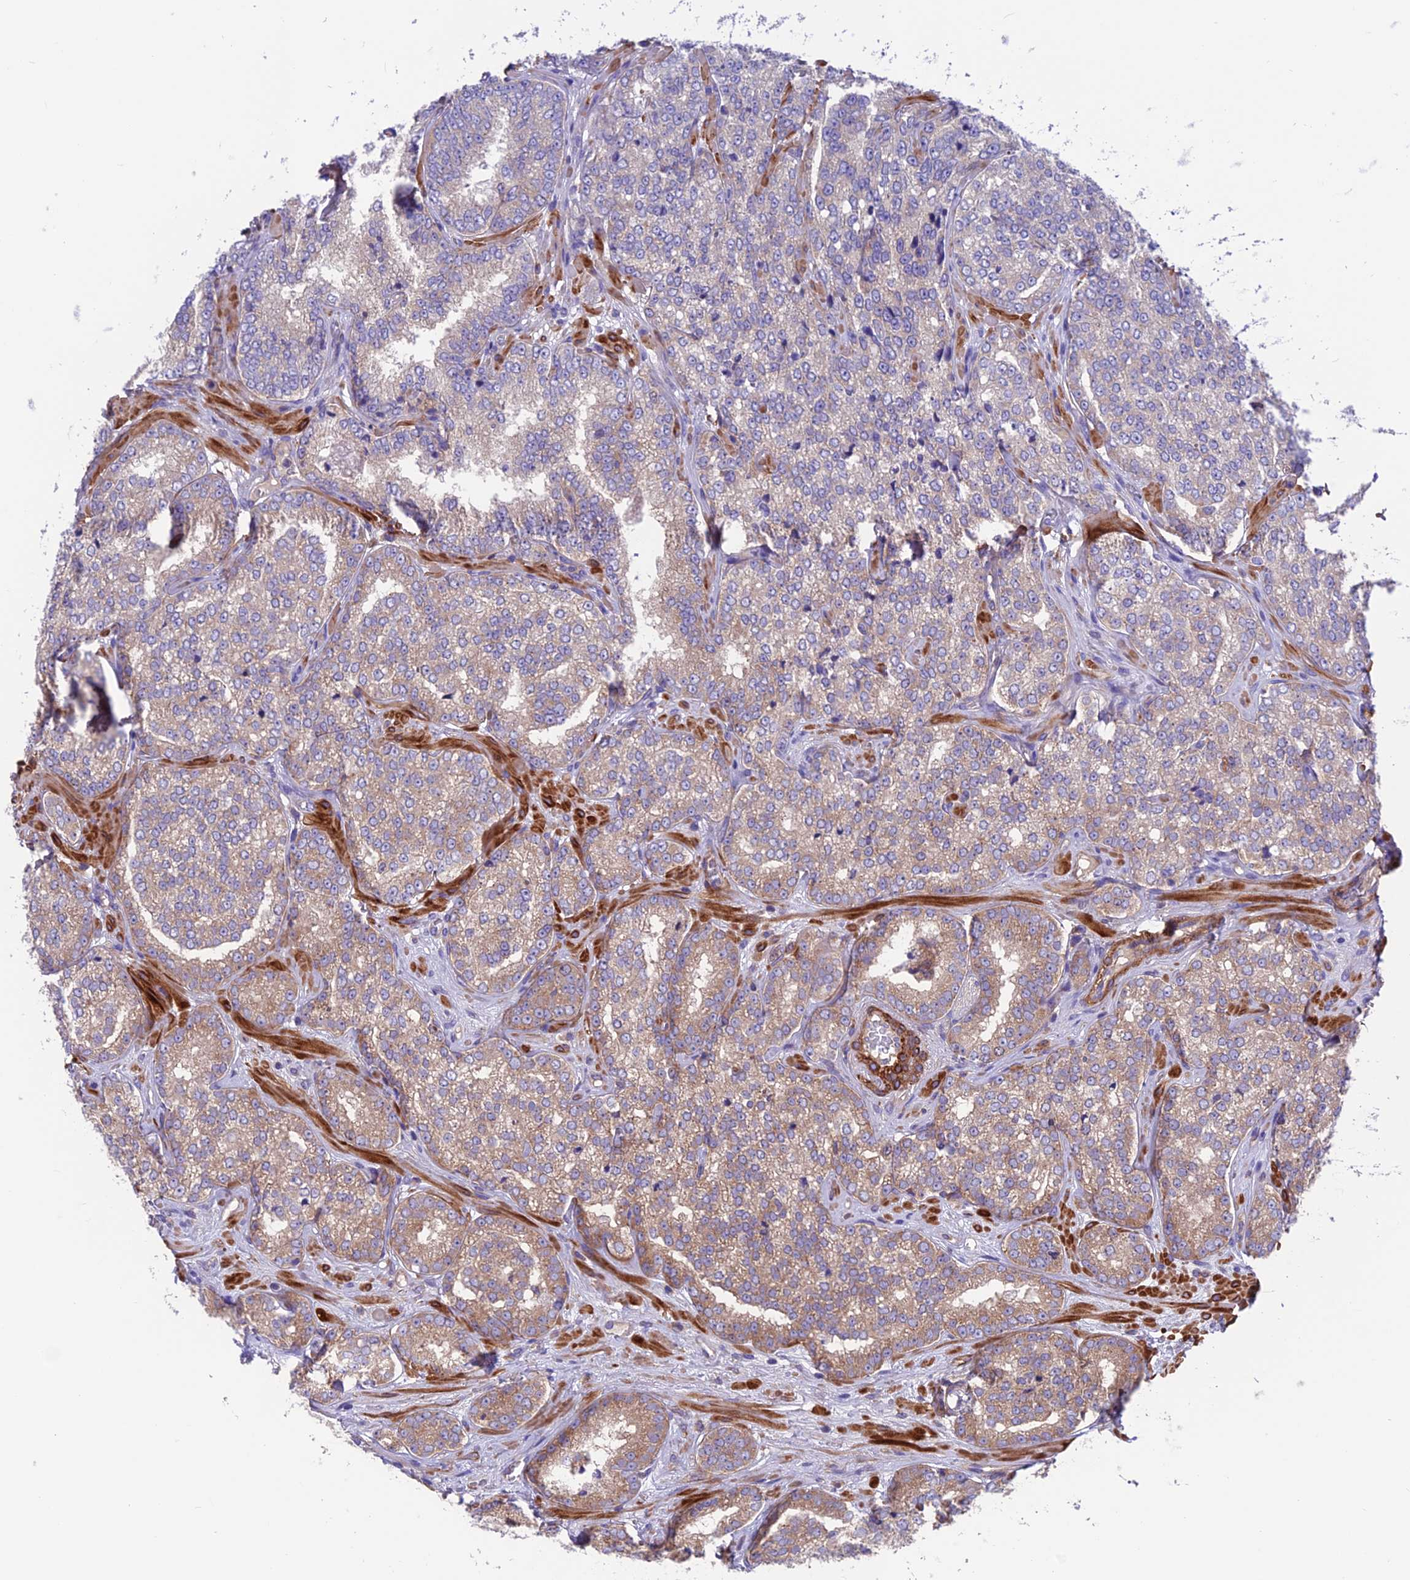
{"staining": {"intensity": "moderate", "quantity": "25%-75%", "location": "cytoplasmic/membranous"}, "tissue": "prostate cancer", "cell_type": "Tumor cells", "image_type": "cancer", "snomed": [{"axis": "morphology", "description": "Normal tissue, NOS"}, {"axis": "morphology", "description": "Adenocarcinoma, High grade"}, {"axis": "topography", "description": "Prostate"}], "caption": "Moderate cytoplasmic/membranous protein positivity is present in about 25%-75% of tumor cells in high-grade adenocarcinoma (prostate).", "gene": "VPS16", "patient": {"sex": "male", "age": 83}}